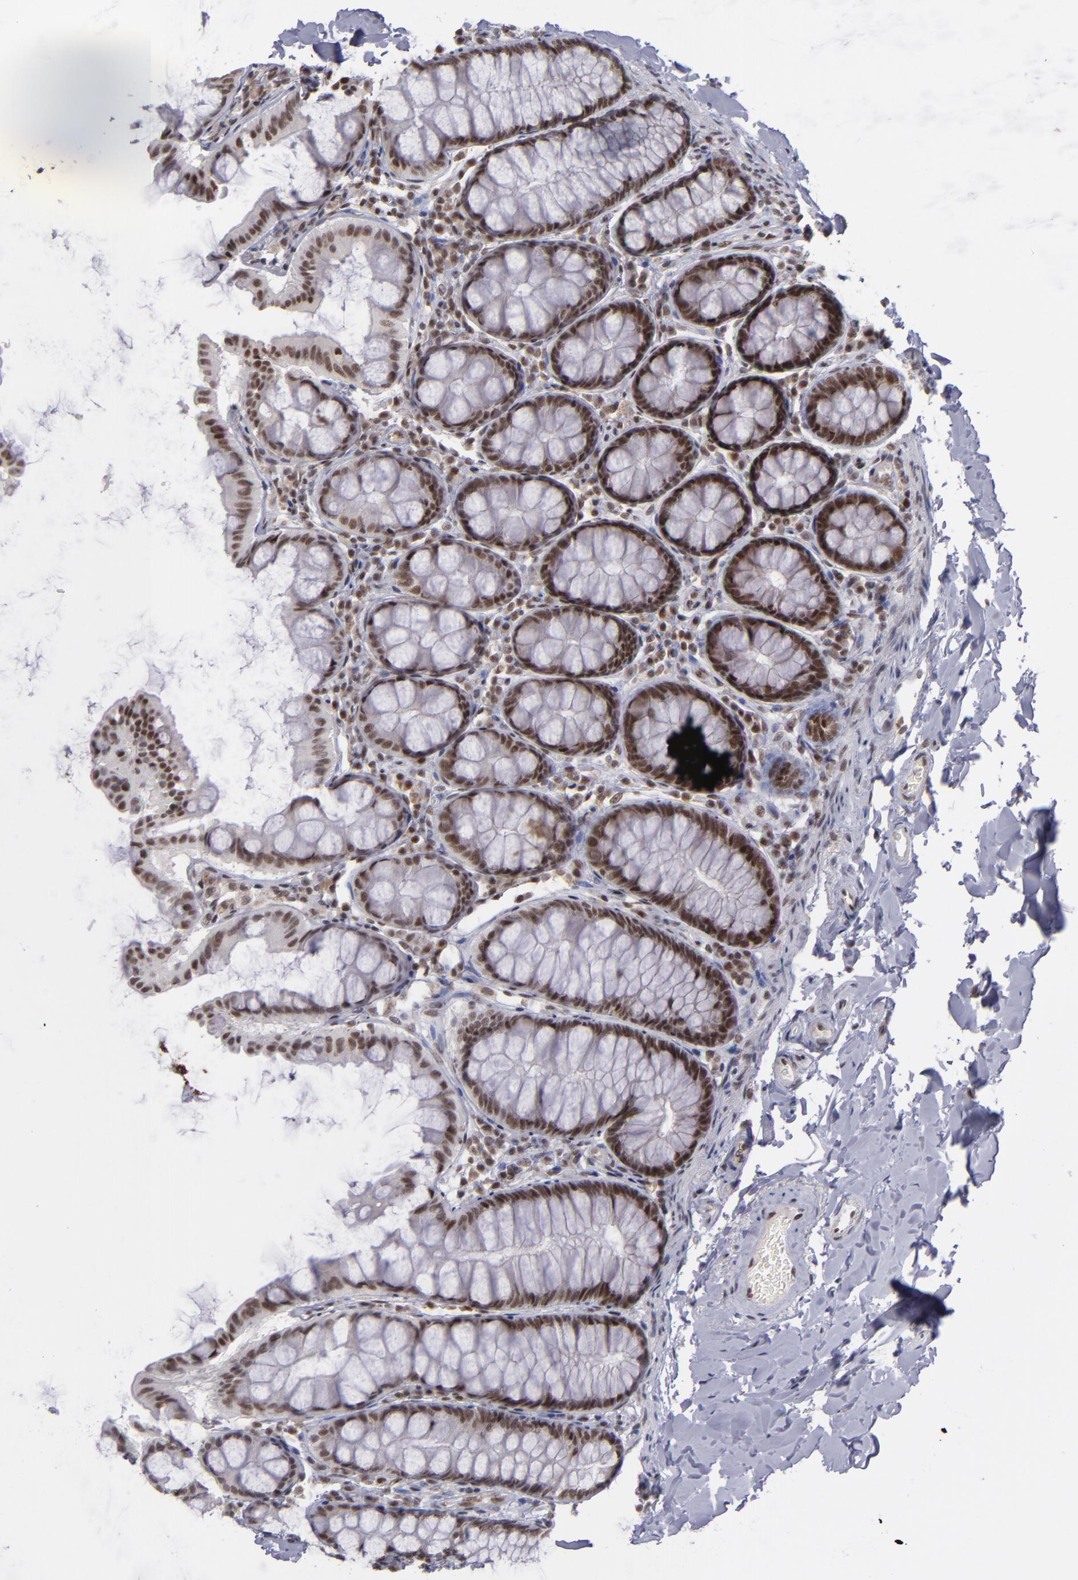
{"staining": {"intensity": "moderate", "quantity": "25%-75%", "location": "nuclear"}, "tissue": "colon", "cell_type": "Endothelial cells", "image_type": "normal", "snomed": [{"axis": "morphology", "description": "Normal tissue, NOS"}, {"axis": "topography", "description": "Colon"}], "caption": "Colon was stained to show a protein in brown. There is medium levels of moderate nuclear positivity in approximately 25%-75% of endothelial cells. The staining is performed using DAB brown chromogen to label protein expression. The nuclei are counter-stained blue using hematoxylin.", "gene": "MLLT3", "patient": {"sex": "female", "age": 61}}